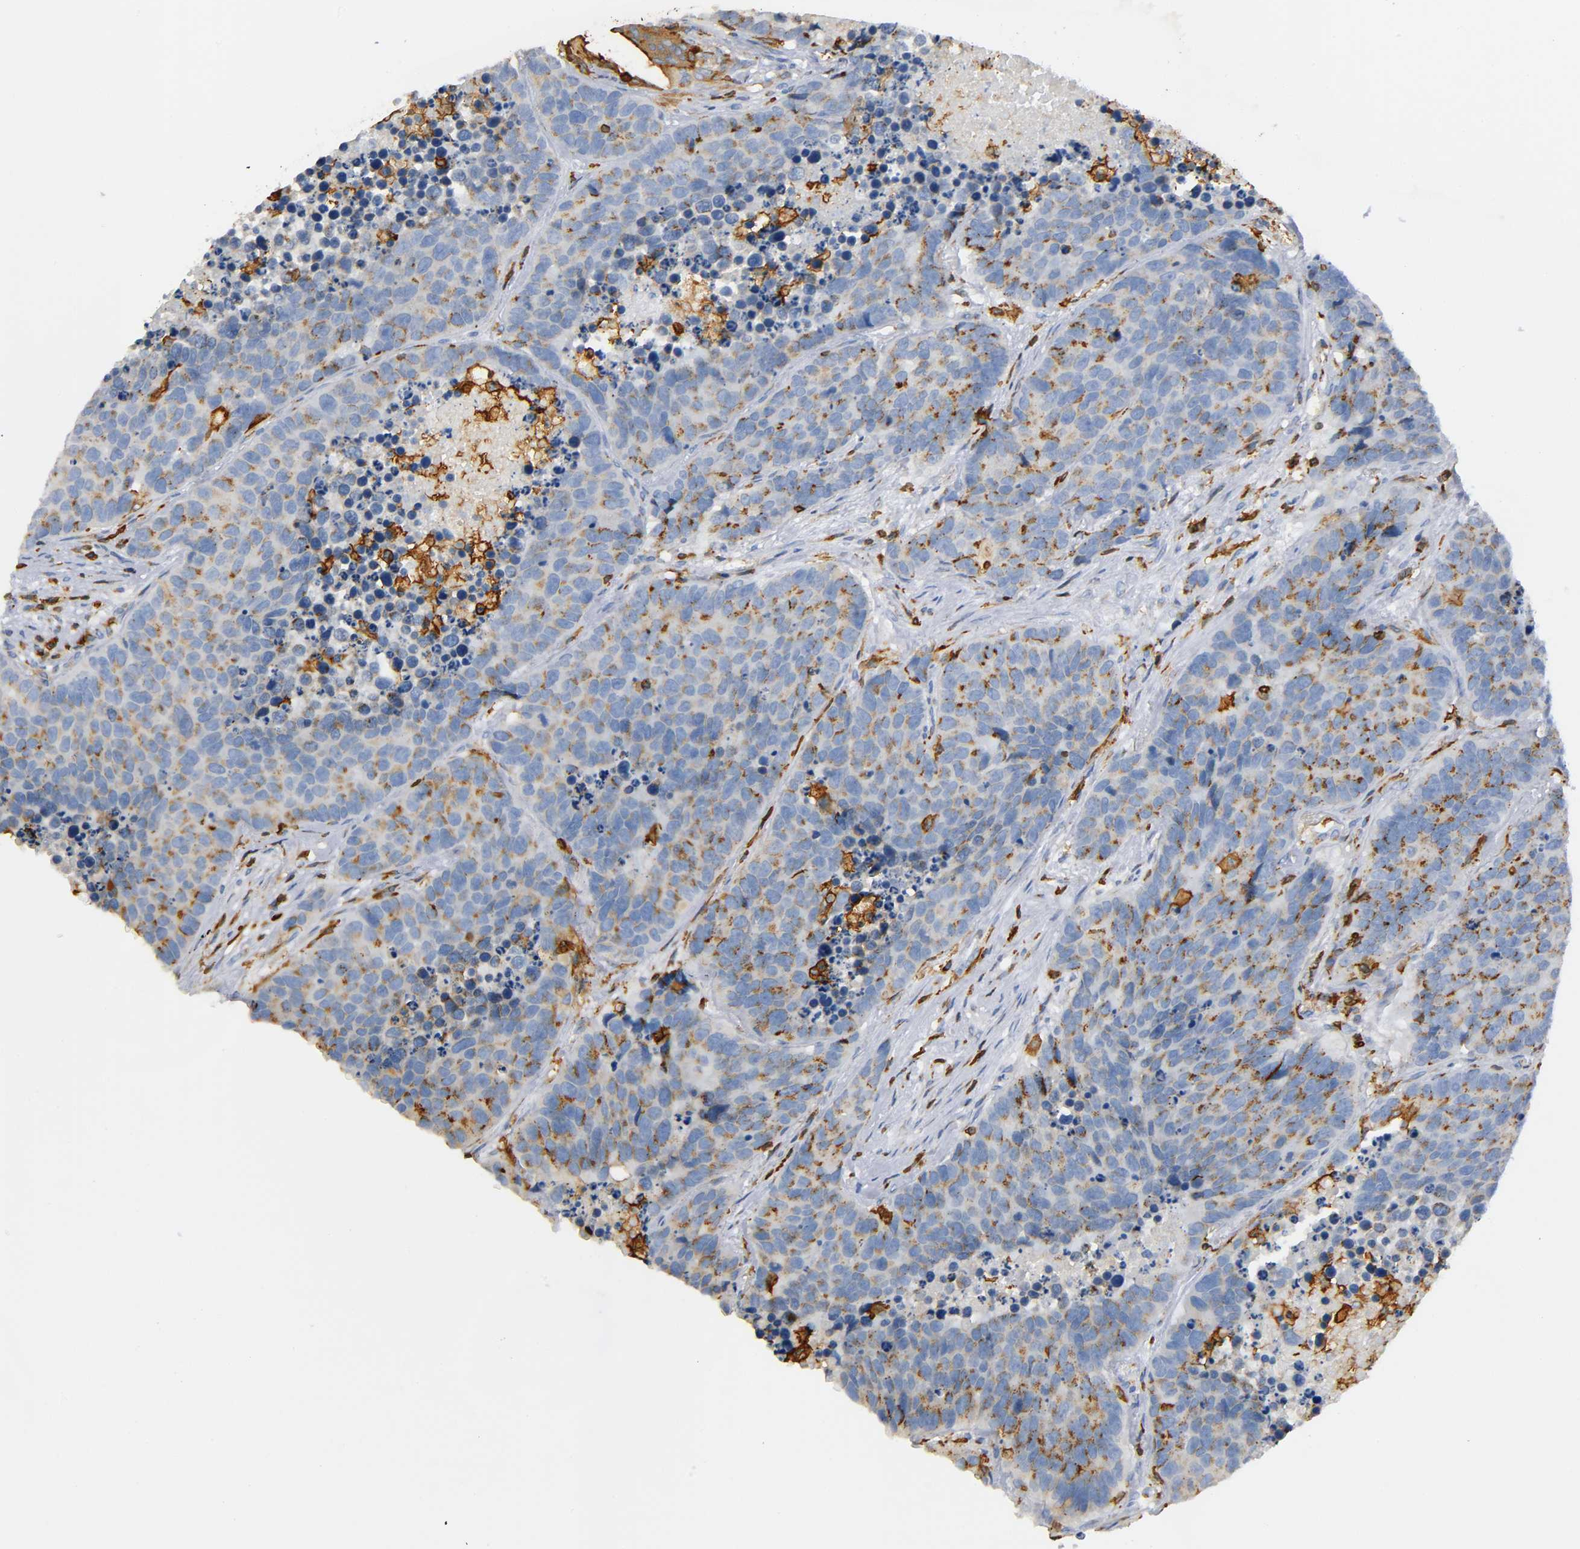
{"staining": {"intensity": "moderate", "quantity": ">75%", "location": "cytoplasmic/membranous"}, "tissue": "carcinoid", "cell_type": "Tumor cells", "image_type": "cancer", "snomed": [{"axis": "morphology", "description": "Carcinoid, malignant, NOS"}, {"axis": "topography", "description": "Lung"}], "caption": "This is an image of IHC staining of carcinoid, which shows moderate expression in the cytoplasmic/membranous of tumor cells.", "gene": "CAPN10", "patient": {"sex": "male", "age": 60}}